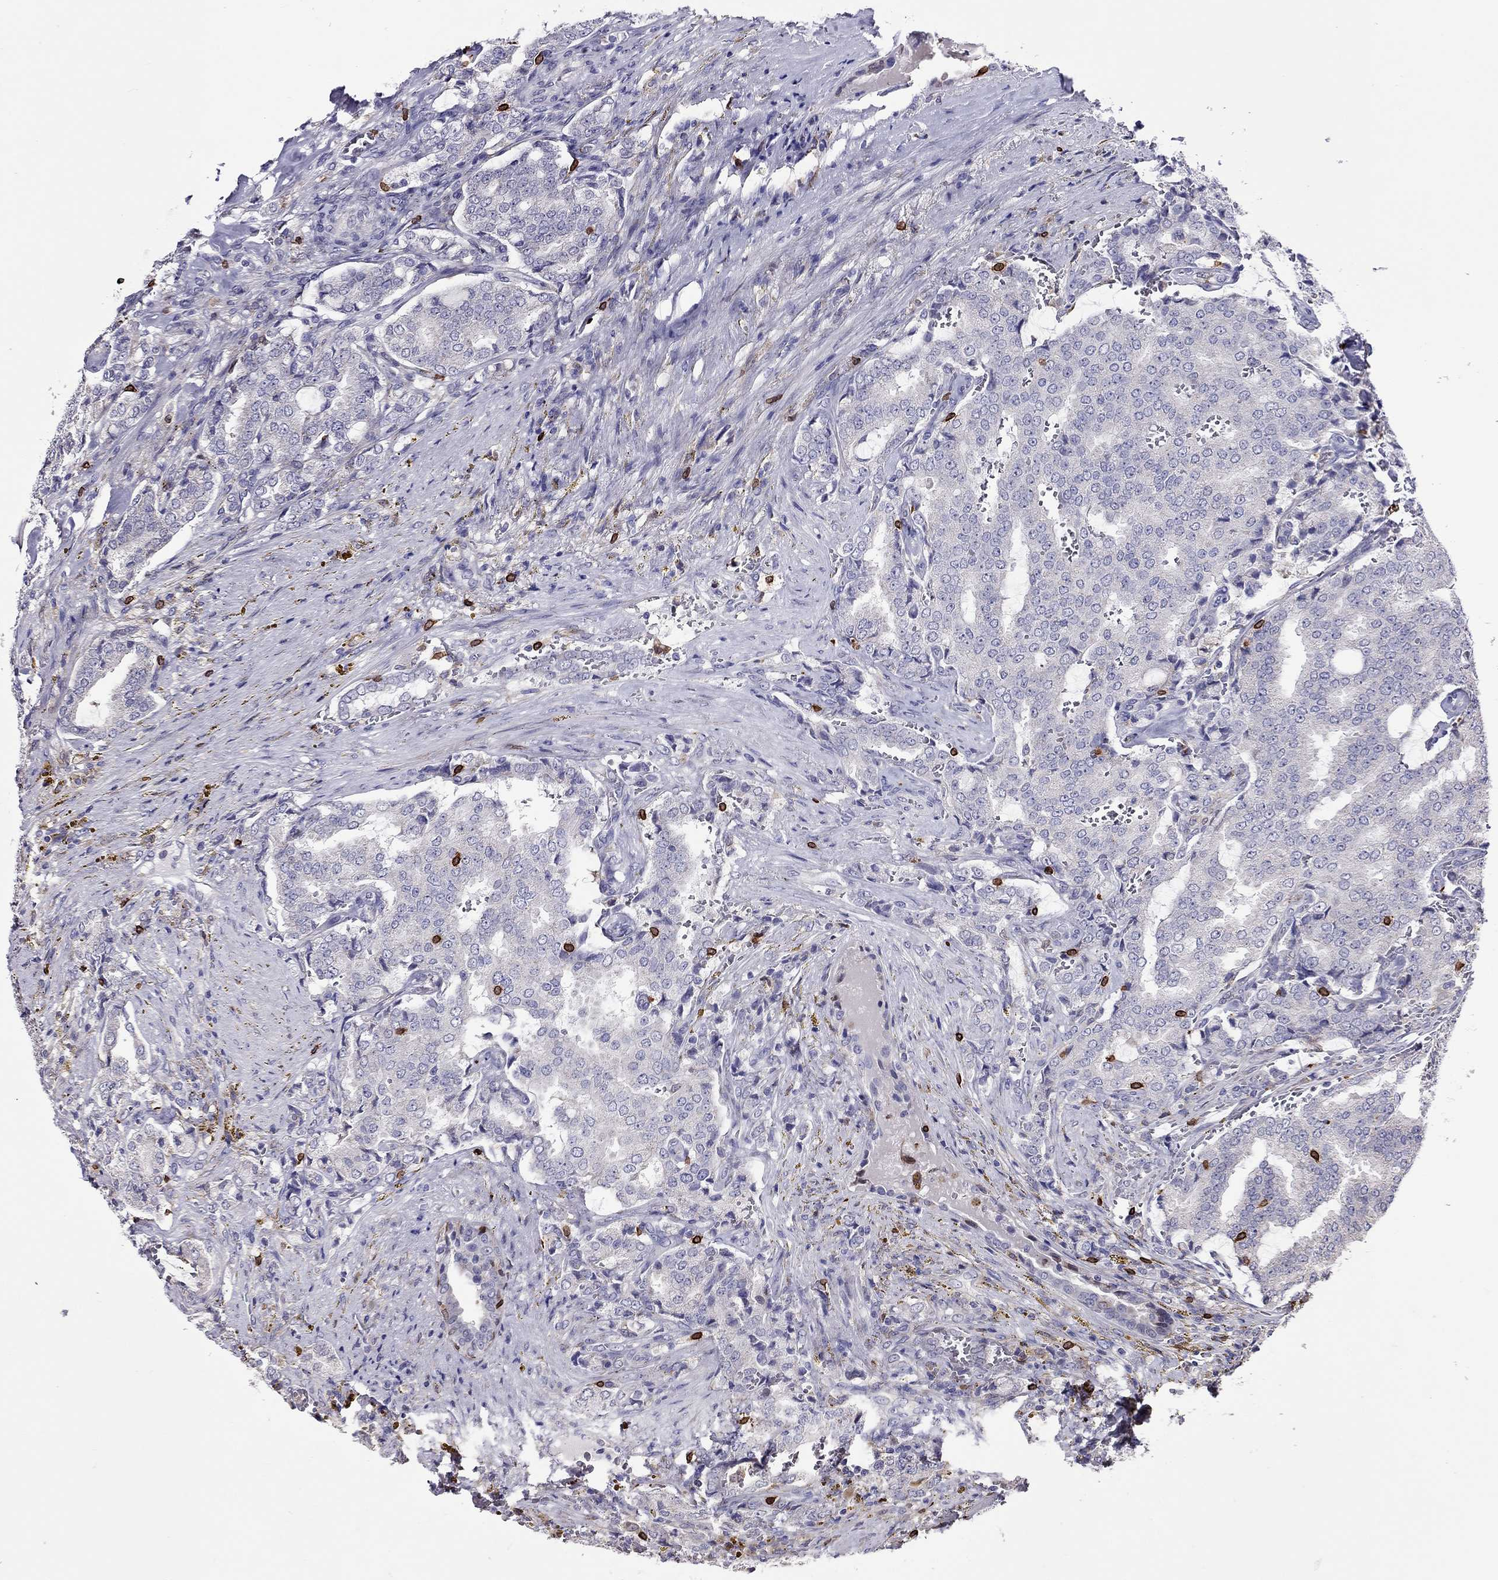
{"staining": {"intensity": "negative", "quantity": "none", "location": "none"}, "tissue": "prostate cancer", "cell_type": "Tumor cells", "image_type": "cancer", "snomed": [{"axis": "morphology", "description": "Adenocarcinoma, NOS"}, {"axis": "topography", "description": "Prostate"}], "caption": "An image of adenocarcinoma (prostate) stained for a protein displays no brown staining in tumor cells. (DAB (3,3'-diaminobenzidine) IHC visualized using brightfield microscopy, high magnification).", "gene": "ADORA2A", "patient": {"sex": "male", "age": 65}}